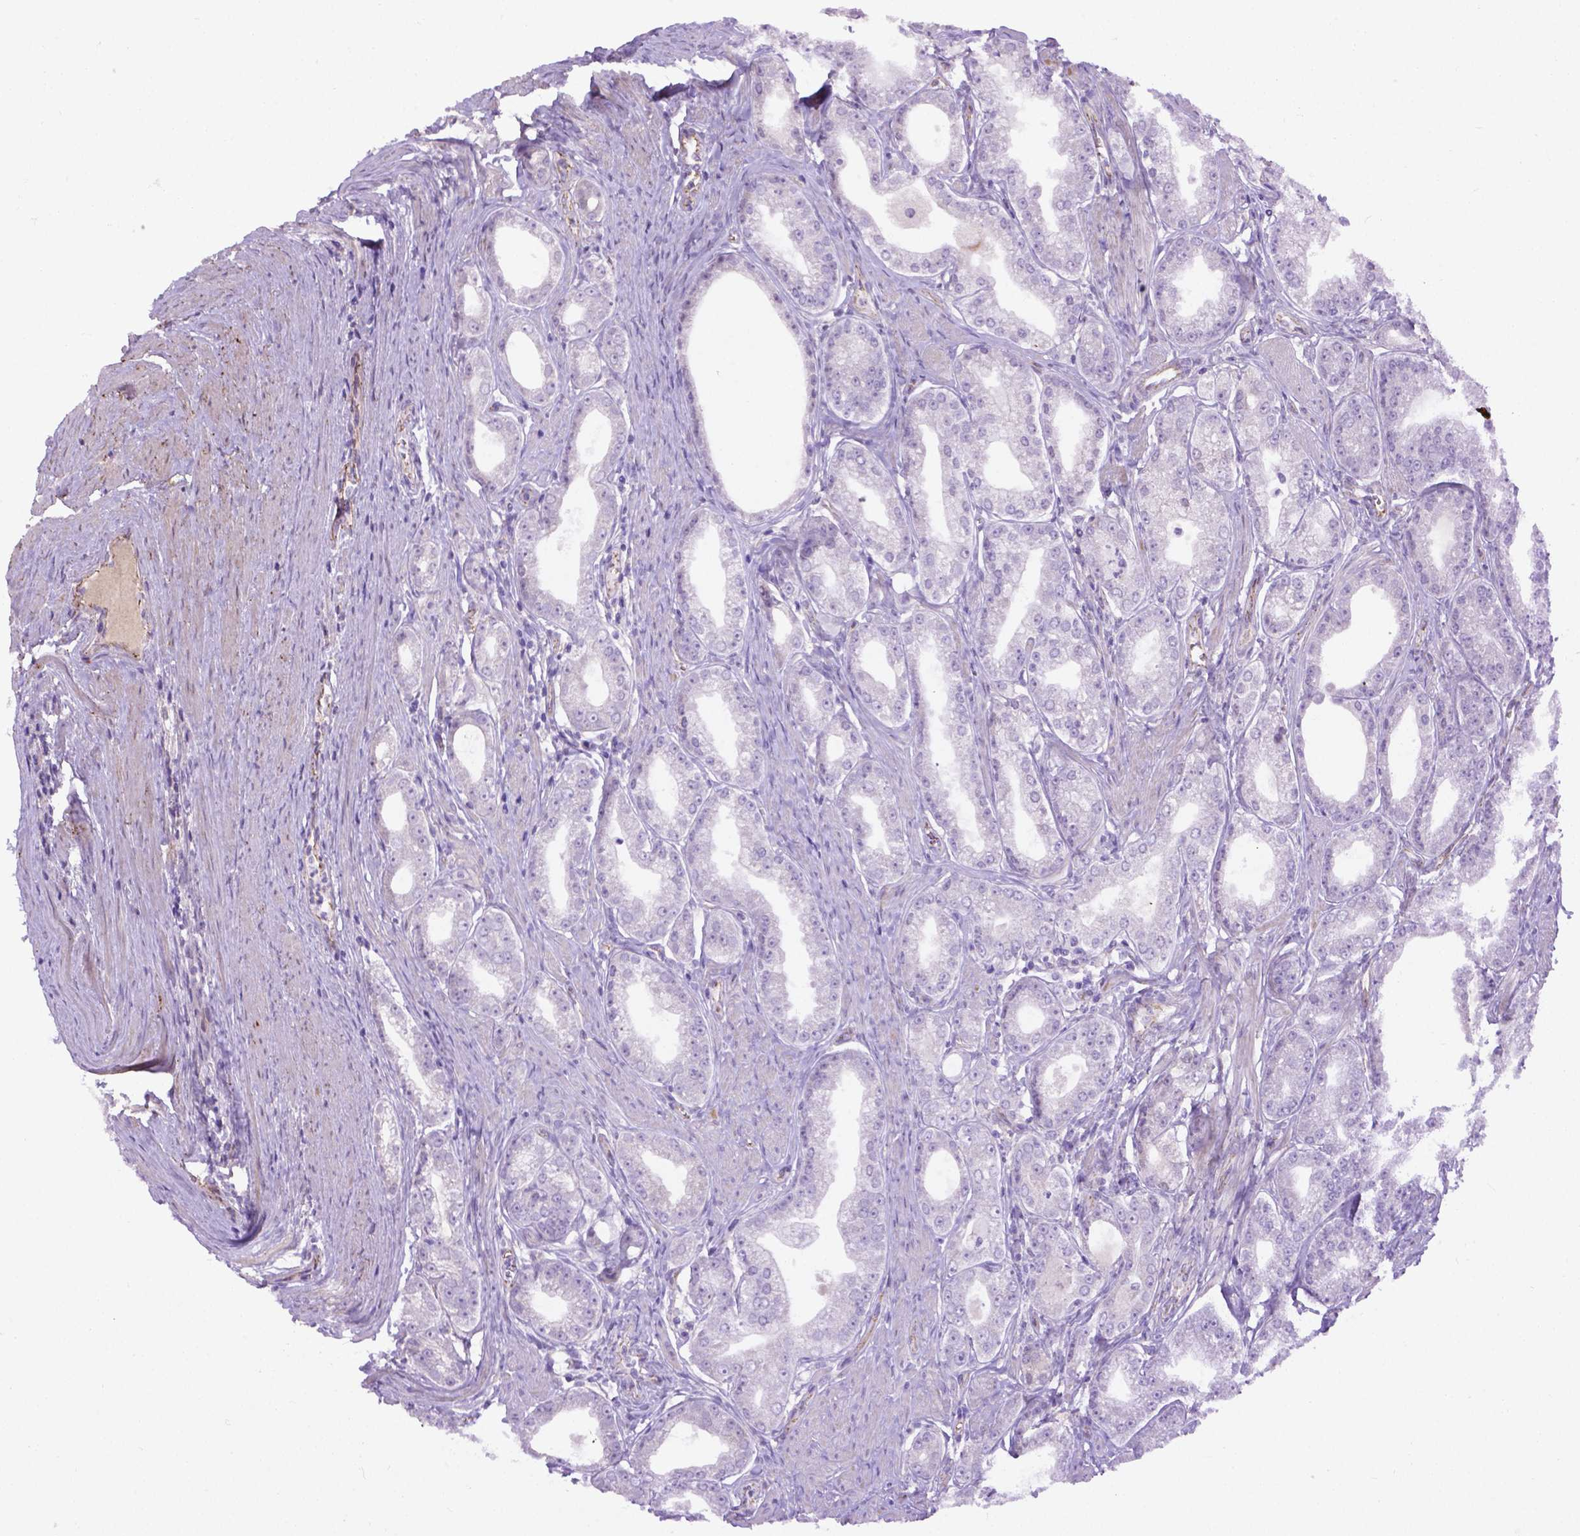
{"staining": {"intensity": "negative", "quantity": "none", "location": "none"}, "tissue": "prostate cancer", "cell_type": "Tumor cells", "image_type": "cancer", "snomed": [{"axis": "morphology", "description": "Adenocarcinoma, NOS"}, {"axis": "topography", "description": "Prostate"}], "caption": "The micrograph exhibits no significant positivity in tumor cells of prostate adenocarcinoma.", "gene": "CCER2", "patient": {"sex": "male", "age": 71}}